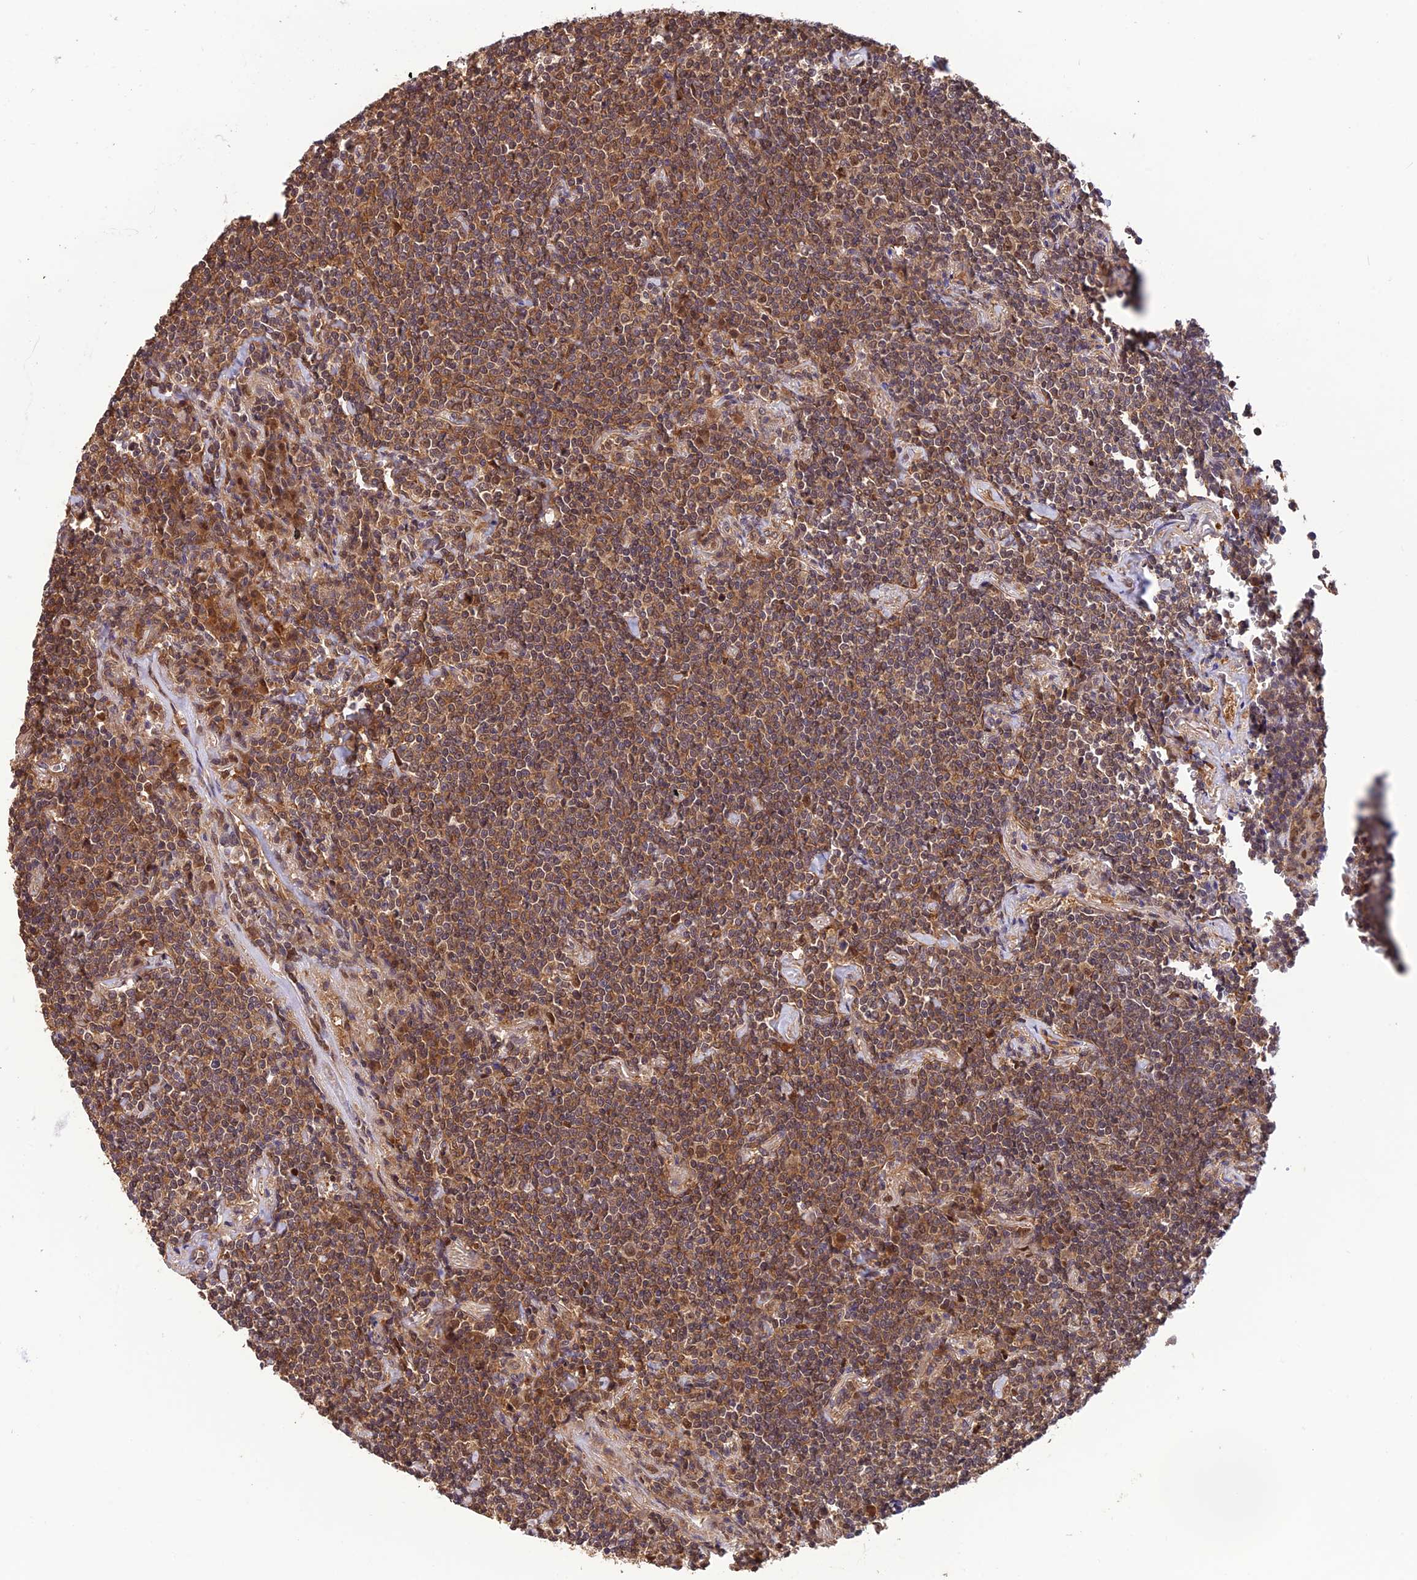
{"staining": {"intensity": "moderate", "quantity": ">75%", "location": "cytoplasmic/membranous"}, "tissue": "lymphoma", "cell_type": "Tumor cells", "image_type": "cancer", "snomed": [{"axis": "morphology", "description": "Malignant lymphoma, non-Hodgkin's type, Low grade"}, {"axis": "topography", "description": "Lung"}], "caption": "The micrograph demonstrates staining of malignant lymphoma, non-Hodgkin's type (low-grade), revealing moderate cytoplasmic/membranous protein staining (brown color) within tumor cells. (DAB (3,3'-diaminobenzidine) = brown stain, brightfield microscopy at high magnification).", "gene": "PSMB3", "patient": {"sex": "female", "age": 71}}